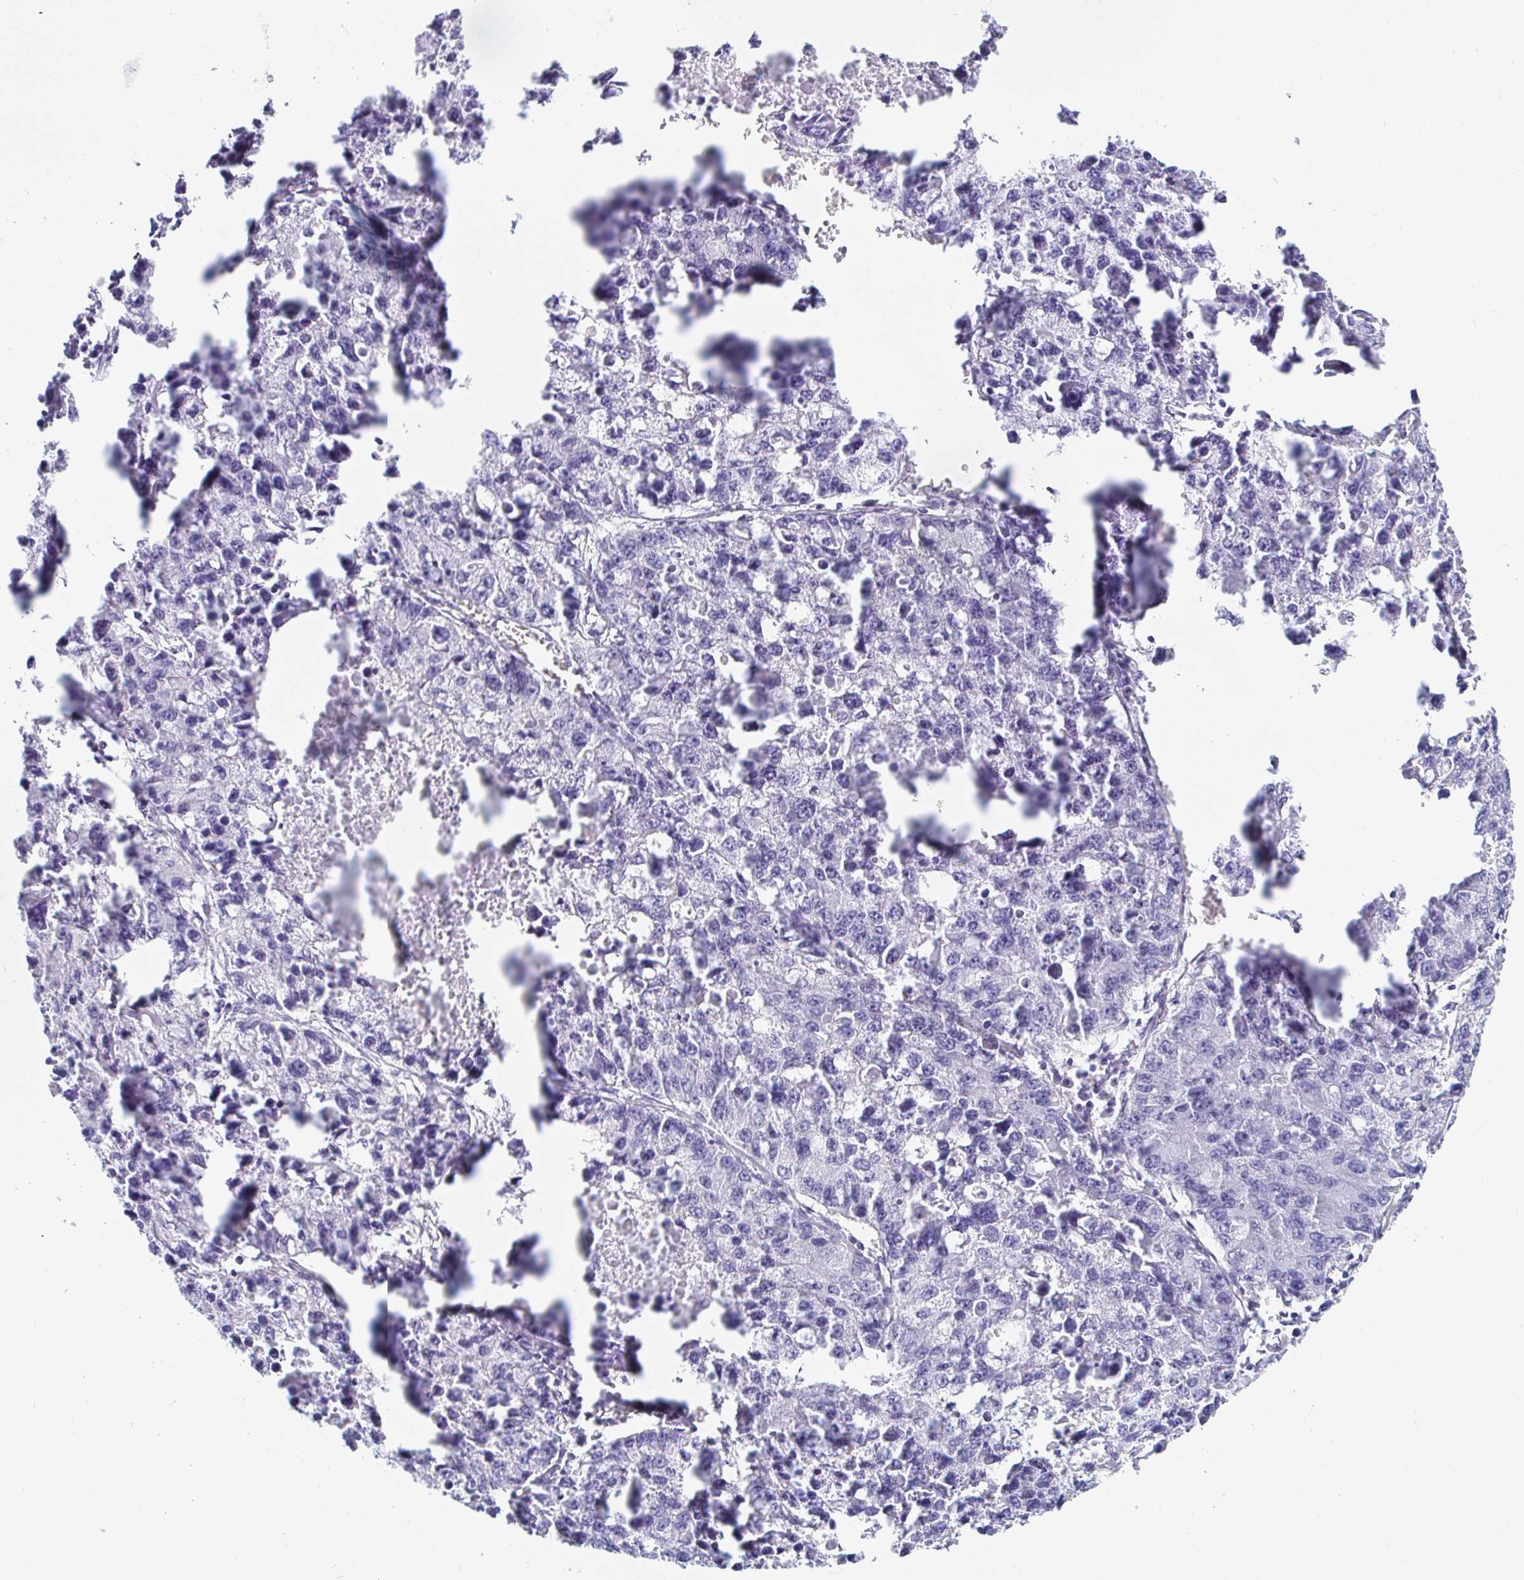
{"staining": {"intensity": "negative", "quantity": "none", "location": "none"}, "tissue": "lung cancer", "cell_type": "Tumor cells", "image_type": "cancer", "snomed": [{"axis": "morphology", "description": "Adenocarcinoma, NOS"}, {"axis": "topography", "description": "Lung"}], "caption": "DAB (3,3'-diaminobenzidine) immunohistochemical staining of lung cancer (adenocarcinoma) demonstrates no significant expression in tumor cells. (DAB IHC, high magnification).", "gene": "TEX44", "patient": {"sex": "female", "age": 51}}